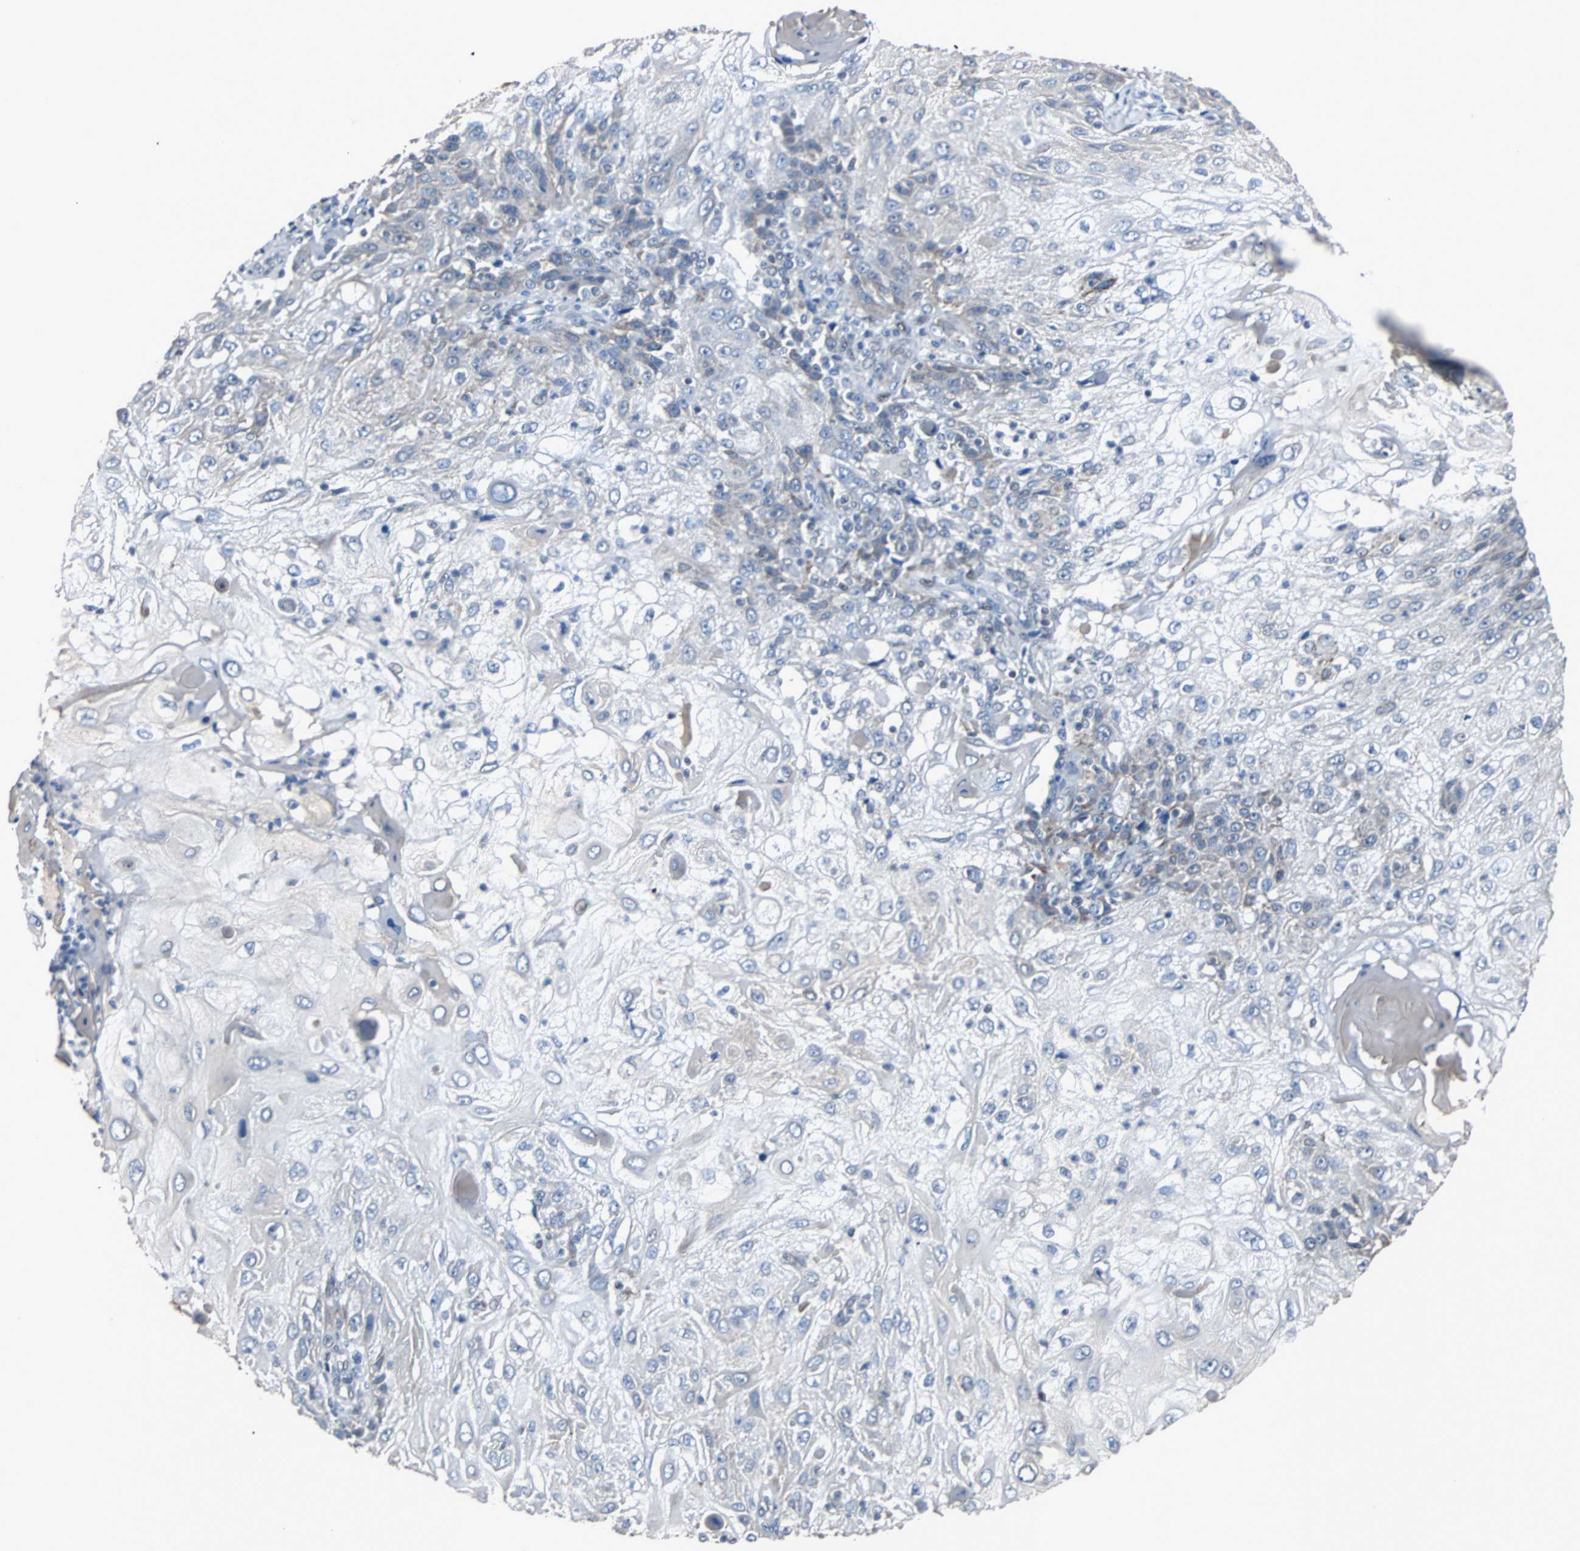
{"staining": {"intensity": "weak", "quantity": "<25%", "location": "cytoplasmic/membranous"}, "tissue": "skin cancer", "cell_type": "Tumor cells", "image_type": "cancer", "snomed": [{"axis": "morphology", "description": "Normal tissue, NOS"}, {"axis": "morphology", "description": "Squamous cell carcinoma, NOS"}, {"axis": "topography", "description": "Skin"}], "caption": "Immunohistochemical staining of human skin cancer (squamous cell carcinoma) displays no significant positivity in tumor cells. The staining was performed using DAB (3,3'-diaminobenzidine) to visualize the protein expression in brown, while the nuclei were stained in blue with hematoxylin (Magnification: 20x).", "gene": "ZHX2", "patient": {"sex": "female", "age": 83}}